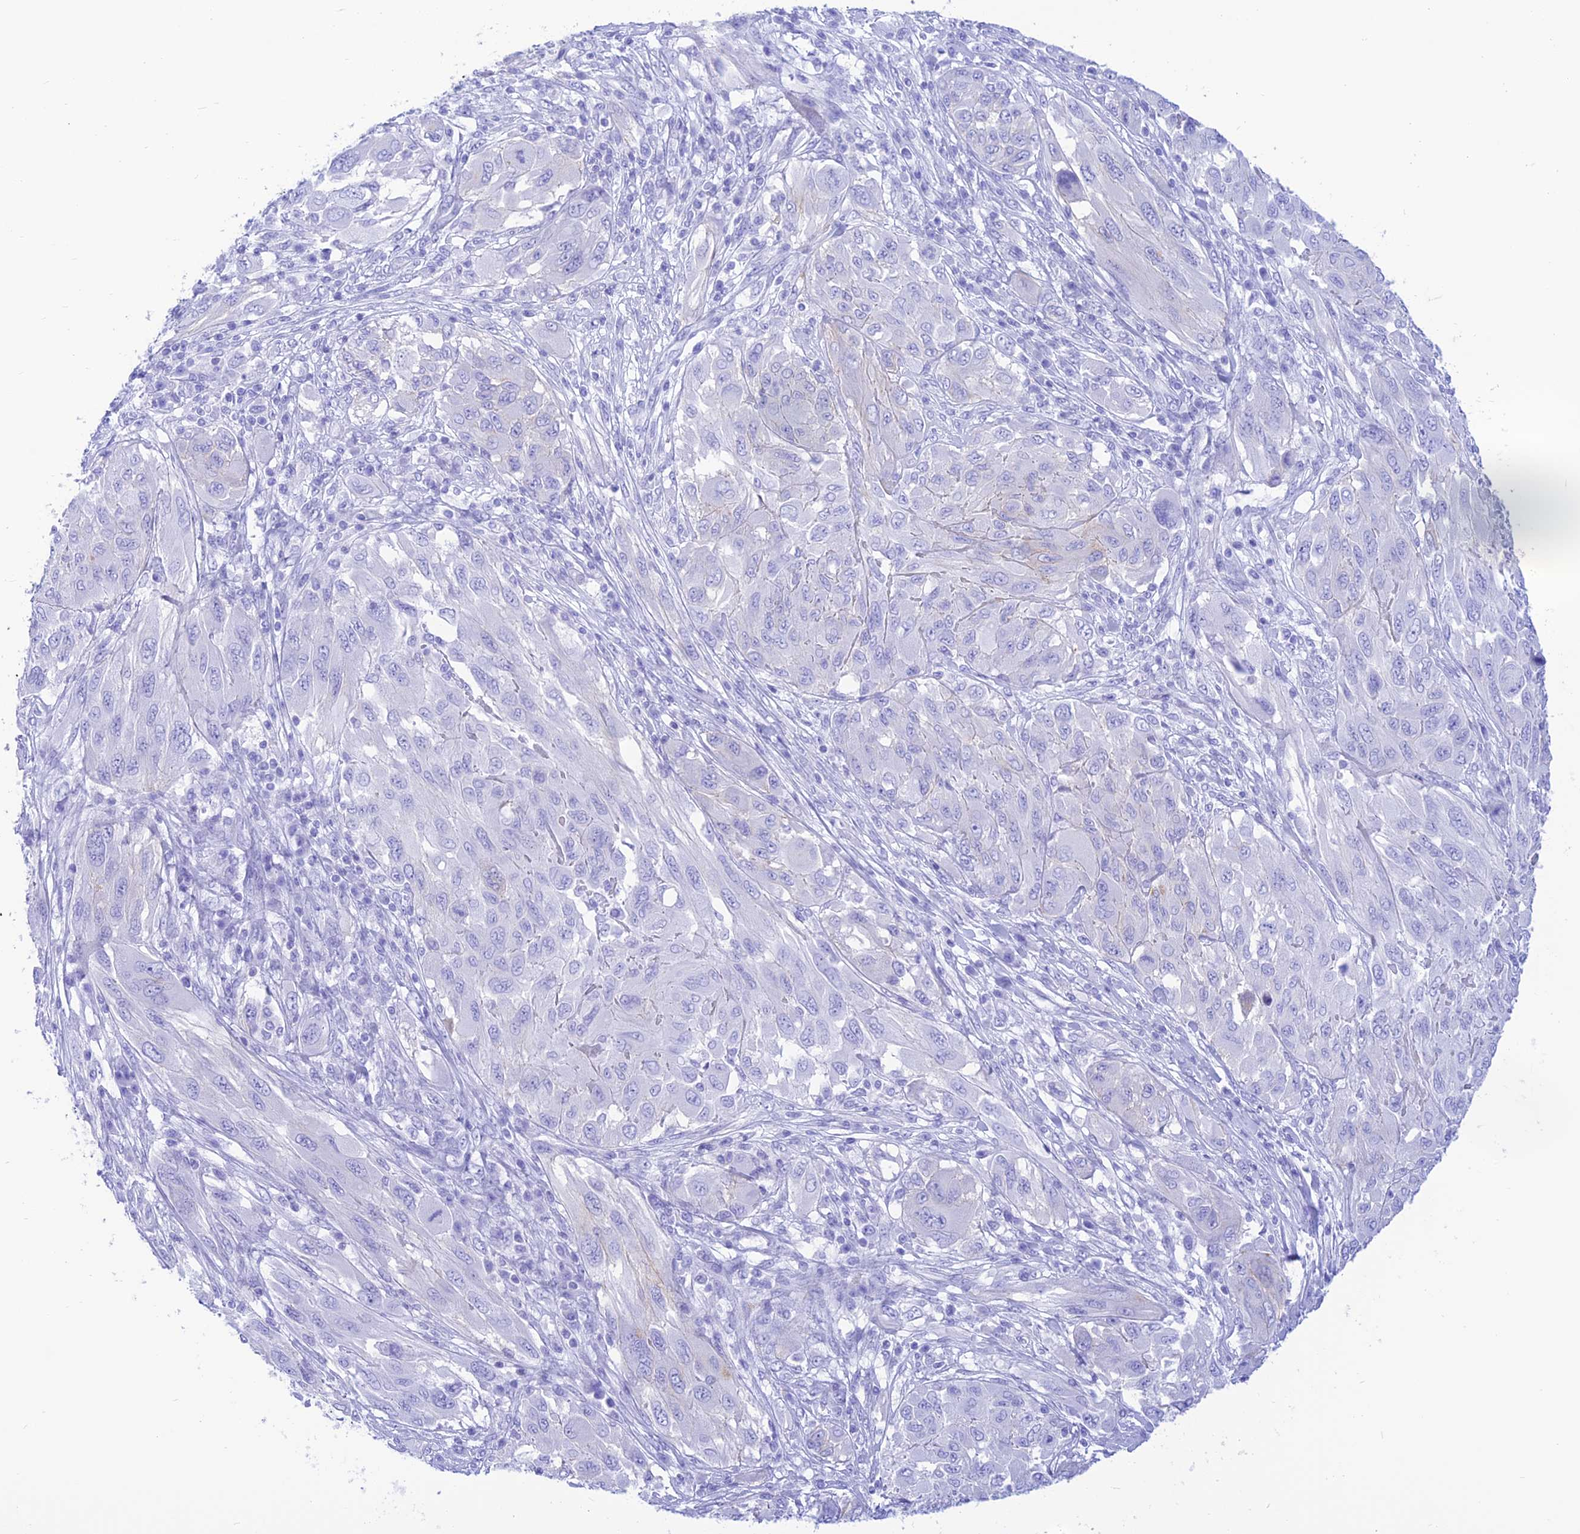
{"staining": {"intensity": "negative", "quantity": "none", "location": "none"}, "tissue": "melanoma", "cell_type": "Tumor cells", "image_type": "cancer", "snomed": [{"axis": "morphology", "description": "Malignant melanoma, NOS"}, {"axis": "topography", "description": "Skin"}], "caption": "Immunohistochemistry (IHC) micrograph of human malignant melanoma stained for a protein (brown), which reveals no positivity in tumor cells.", "gene": "PRNP", "patient": {"sex": "female", "age": 91}}